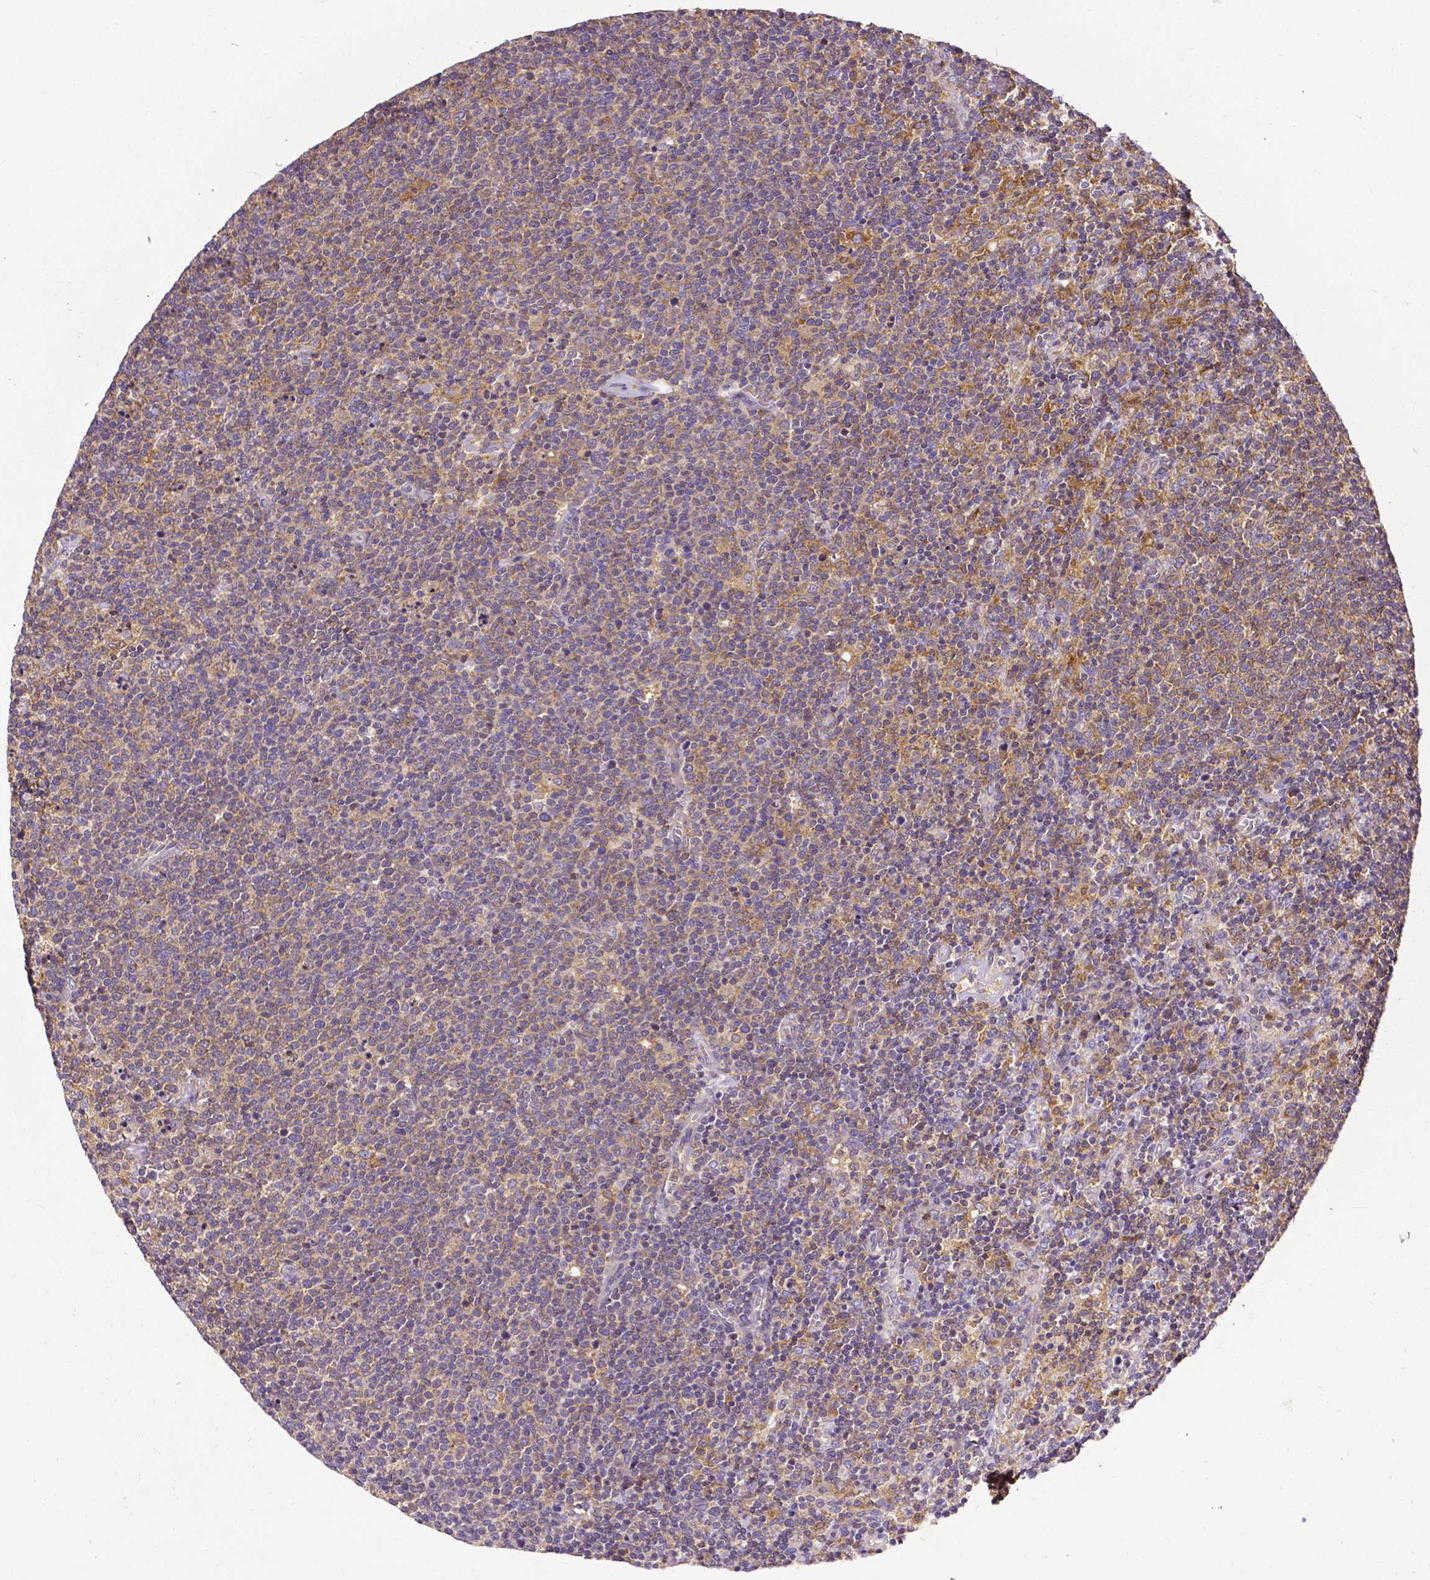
{"staining": {"intensity": "weak", "quantity": "<25%", "location": "cytoplasmic/membranous"}, "tissue": "lymphoma", "cell_type": "Tumor cells", "image_type": "cancer", "snomed": [{"axis": "morphology", "description": "Malignant lymphoma, non-Hodgkin's type, High grade"}, {"axis": "topography", "description": "Lymph node"}], "caption": "Tumor cells show no significant protein staining in lymphoma.", "gene": "DICER1", "patient": {"sex": "male", "age": 61}}